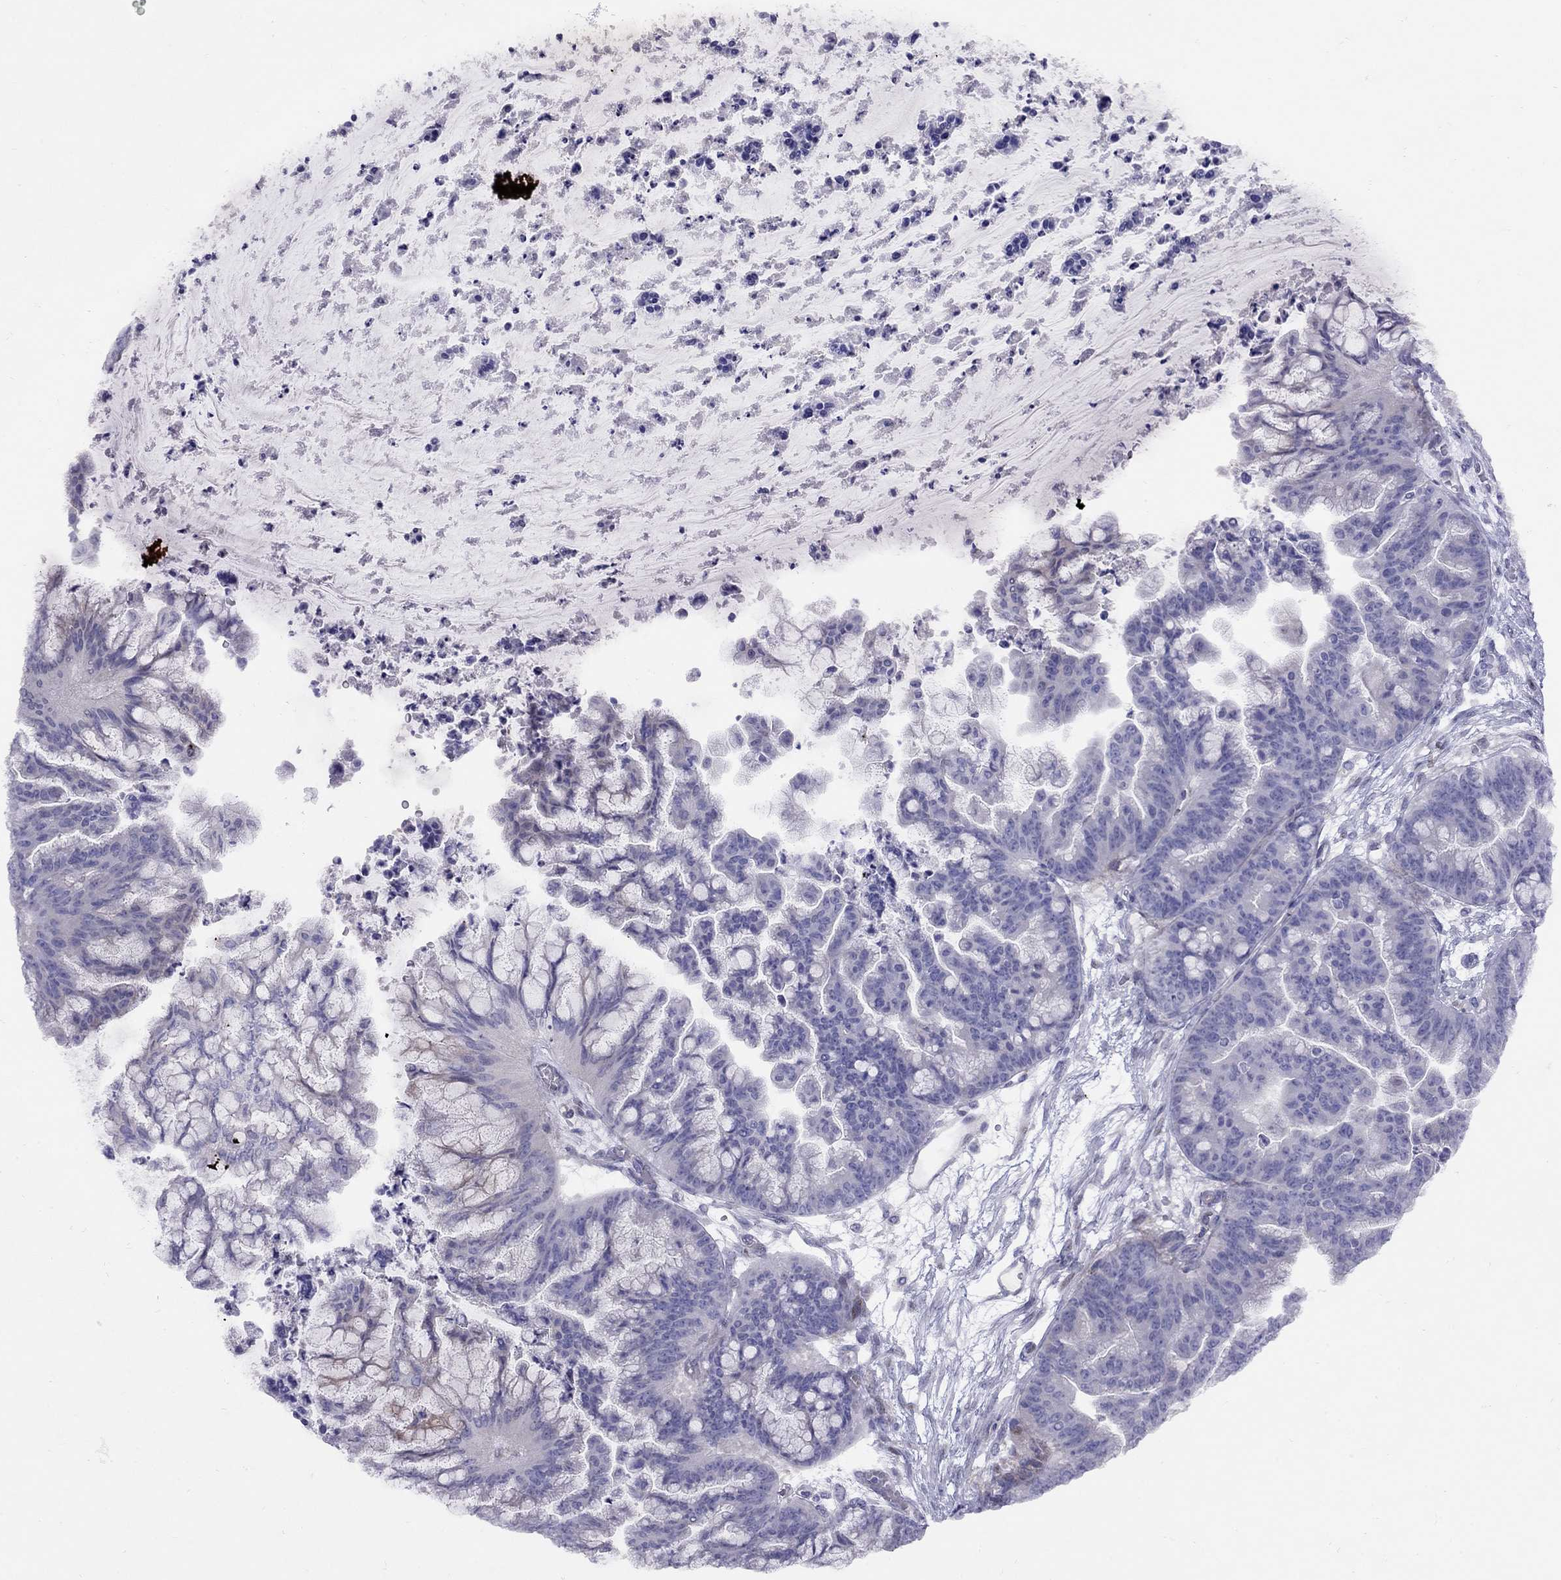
{"staining": {"intensity": "negative", "quantity": "none", "location": "none"}, "tissue": "ovarian cancer", "cell_type": "Tumor cells", "image_type": "cancer", "snomed": [{"axis": "morphology", "description": "Cystadenocarcinoma, mucinous, NOS"}, {"axis": "topography", "description": "Ovary"}], "caption": "High magnification brightfield microscopy of ovarian mucinous cystadenocarcinoma stained with DAB (3,3'-diaminobenzidine) (brown) and counterstained with hematoxylin (blue): tumor cells show no significant positivity.", "gene": "MAGEB4", "patient": {"sex": "female", "age": 67}}